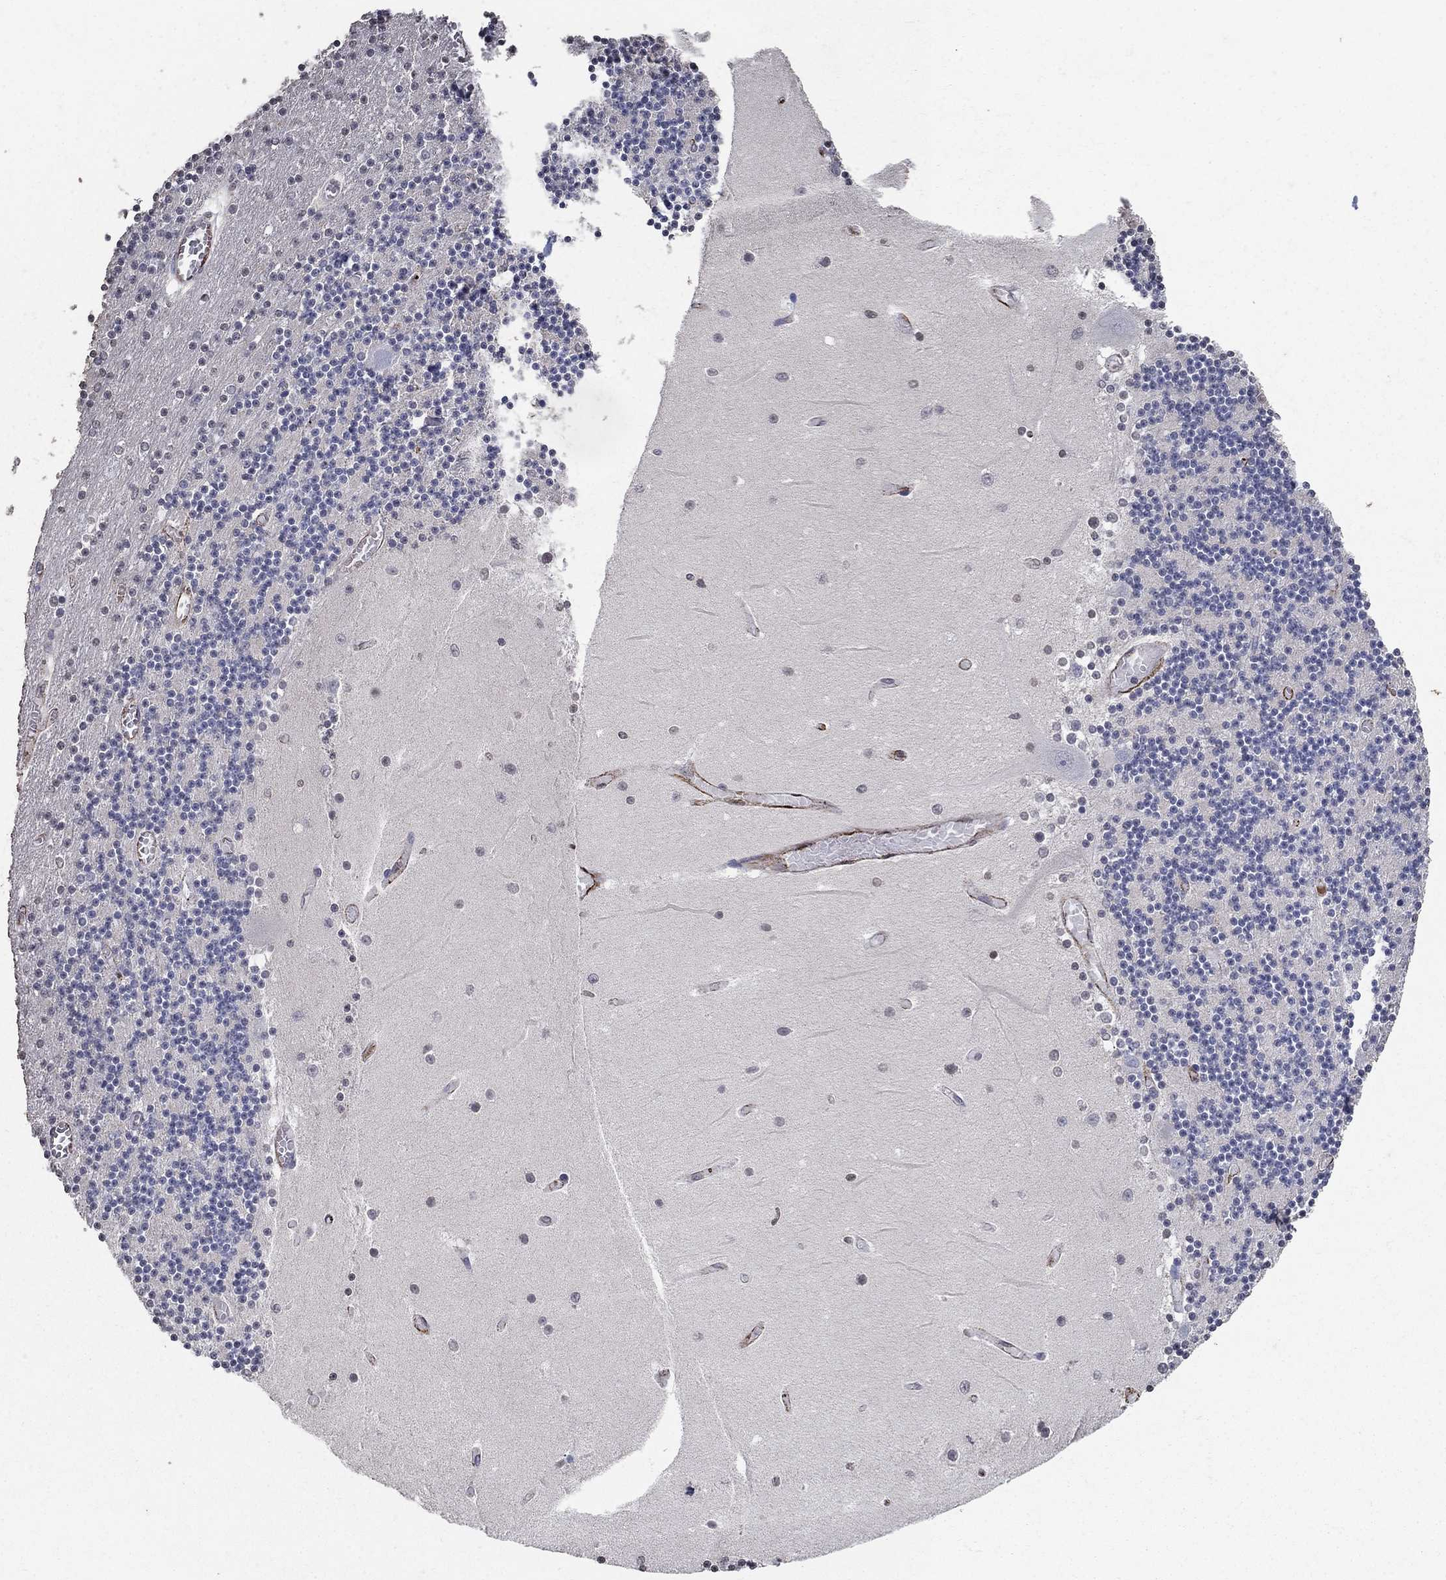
{"staining": {"intensity": "negative", "quantity": "none", "location": "none"}, "tissue": "cerebellum", "cell_type": "Cells in granular layer", "image_type": "normal", "snomed": [{"axis": "morphology", "description": "Normal tissue, NOS"}, {"axis": "topography", "description": "Cerebellum"}], "caption": "This is an IHC micrograph of unremarkable human cerebellum. There is no staining in cells in granular layer.", "gene": "TINAG", "patient": {"sex": "female", "age": 28}}